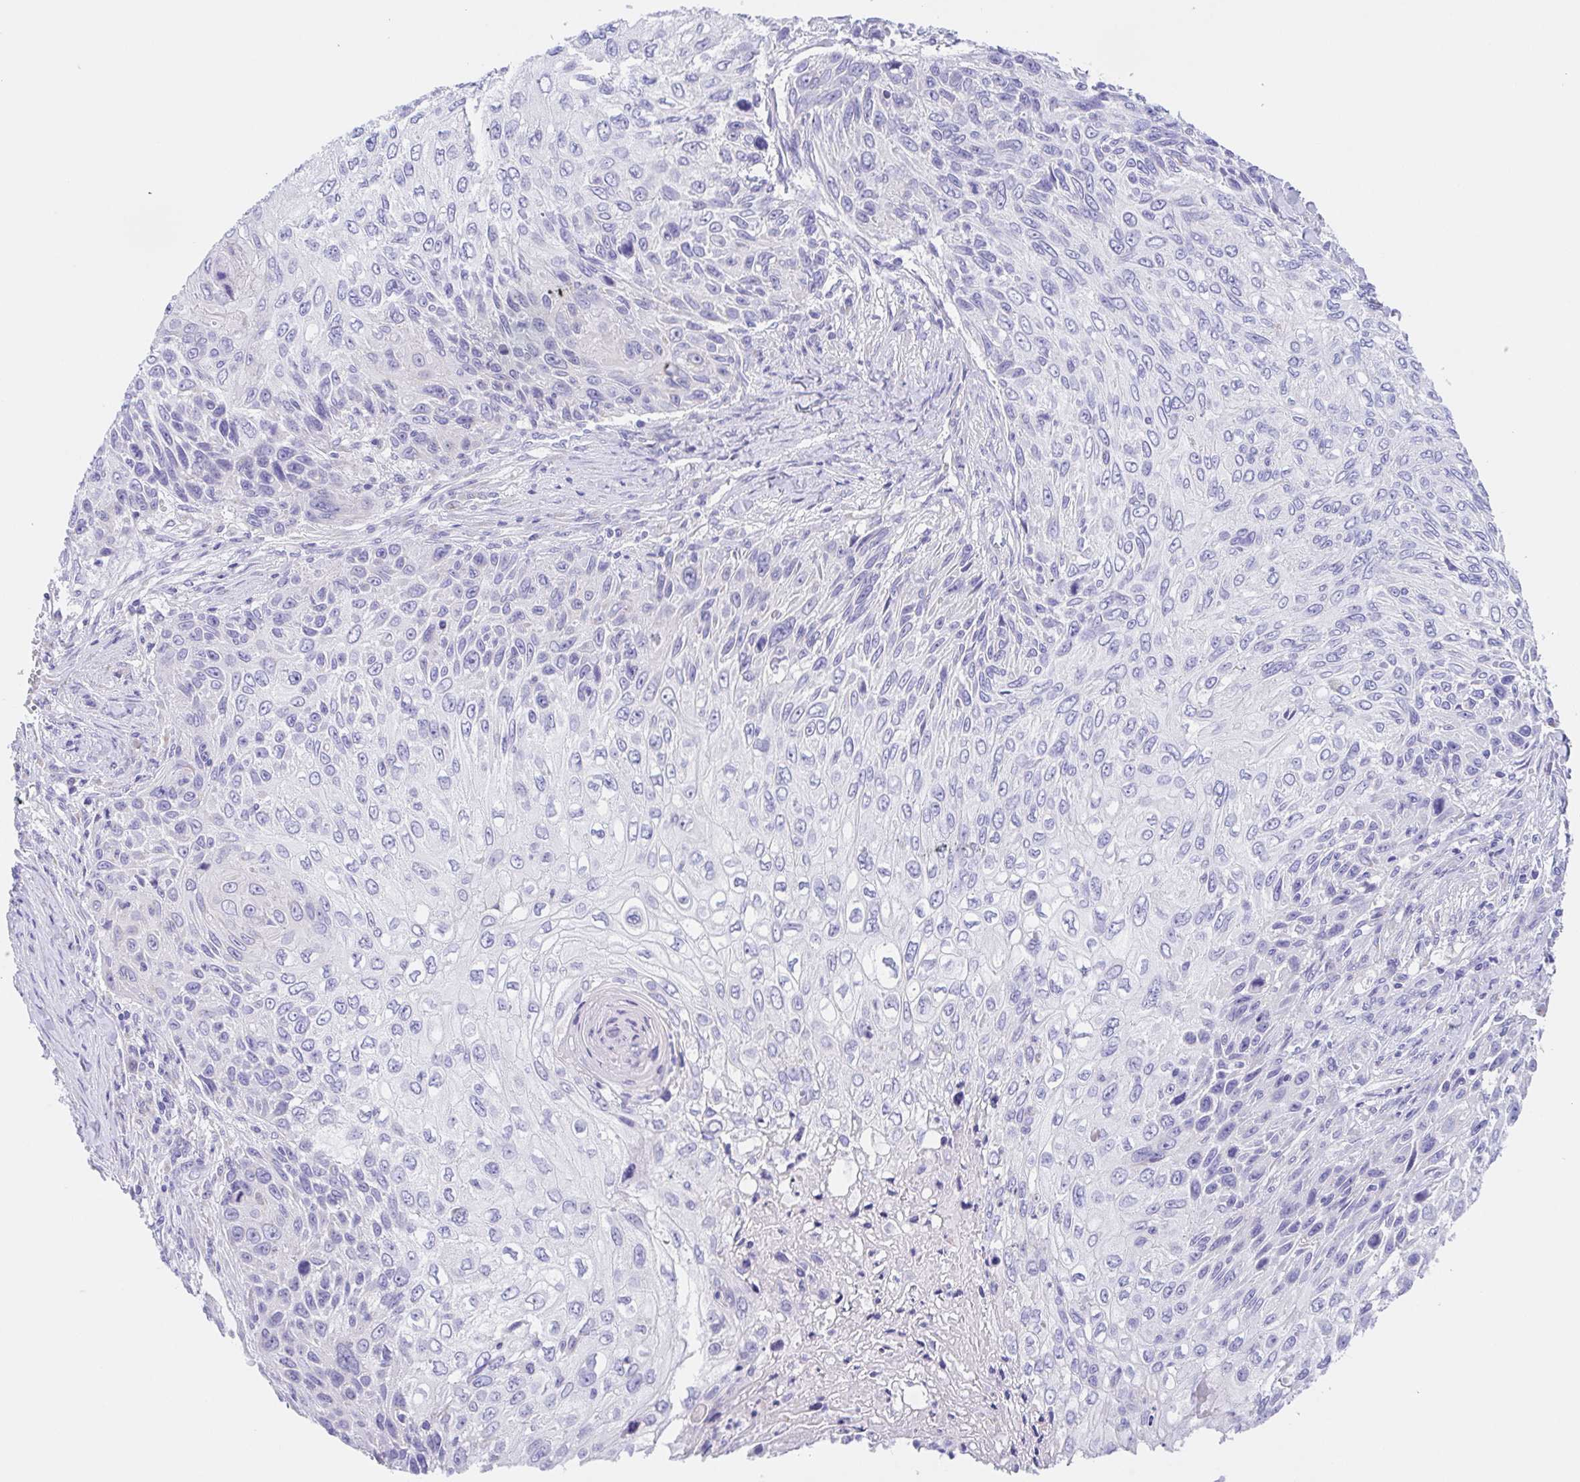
{"staining": {"intensity": "negative", "quantity": "none", "location": "none"}, "tissue": "skin cancer", "cell_type": "Tumor cells", "image_type": "cancer", "snomed": [{"axis": "morphology", "description": "Squamous cell carcinoma, NOS"}, {"axis": "topography", "description": "Skin"}], "caption": "An image of skin cancer (squamous cell carcinoma) stained for a protein displays no brown staining in tumor cells.", "gene": "SCG3", "patient": {"sex": "male", "age": 92}}